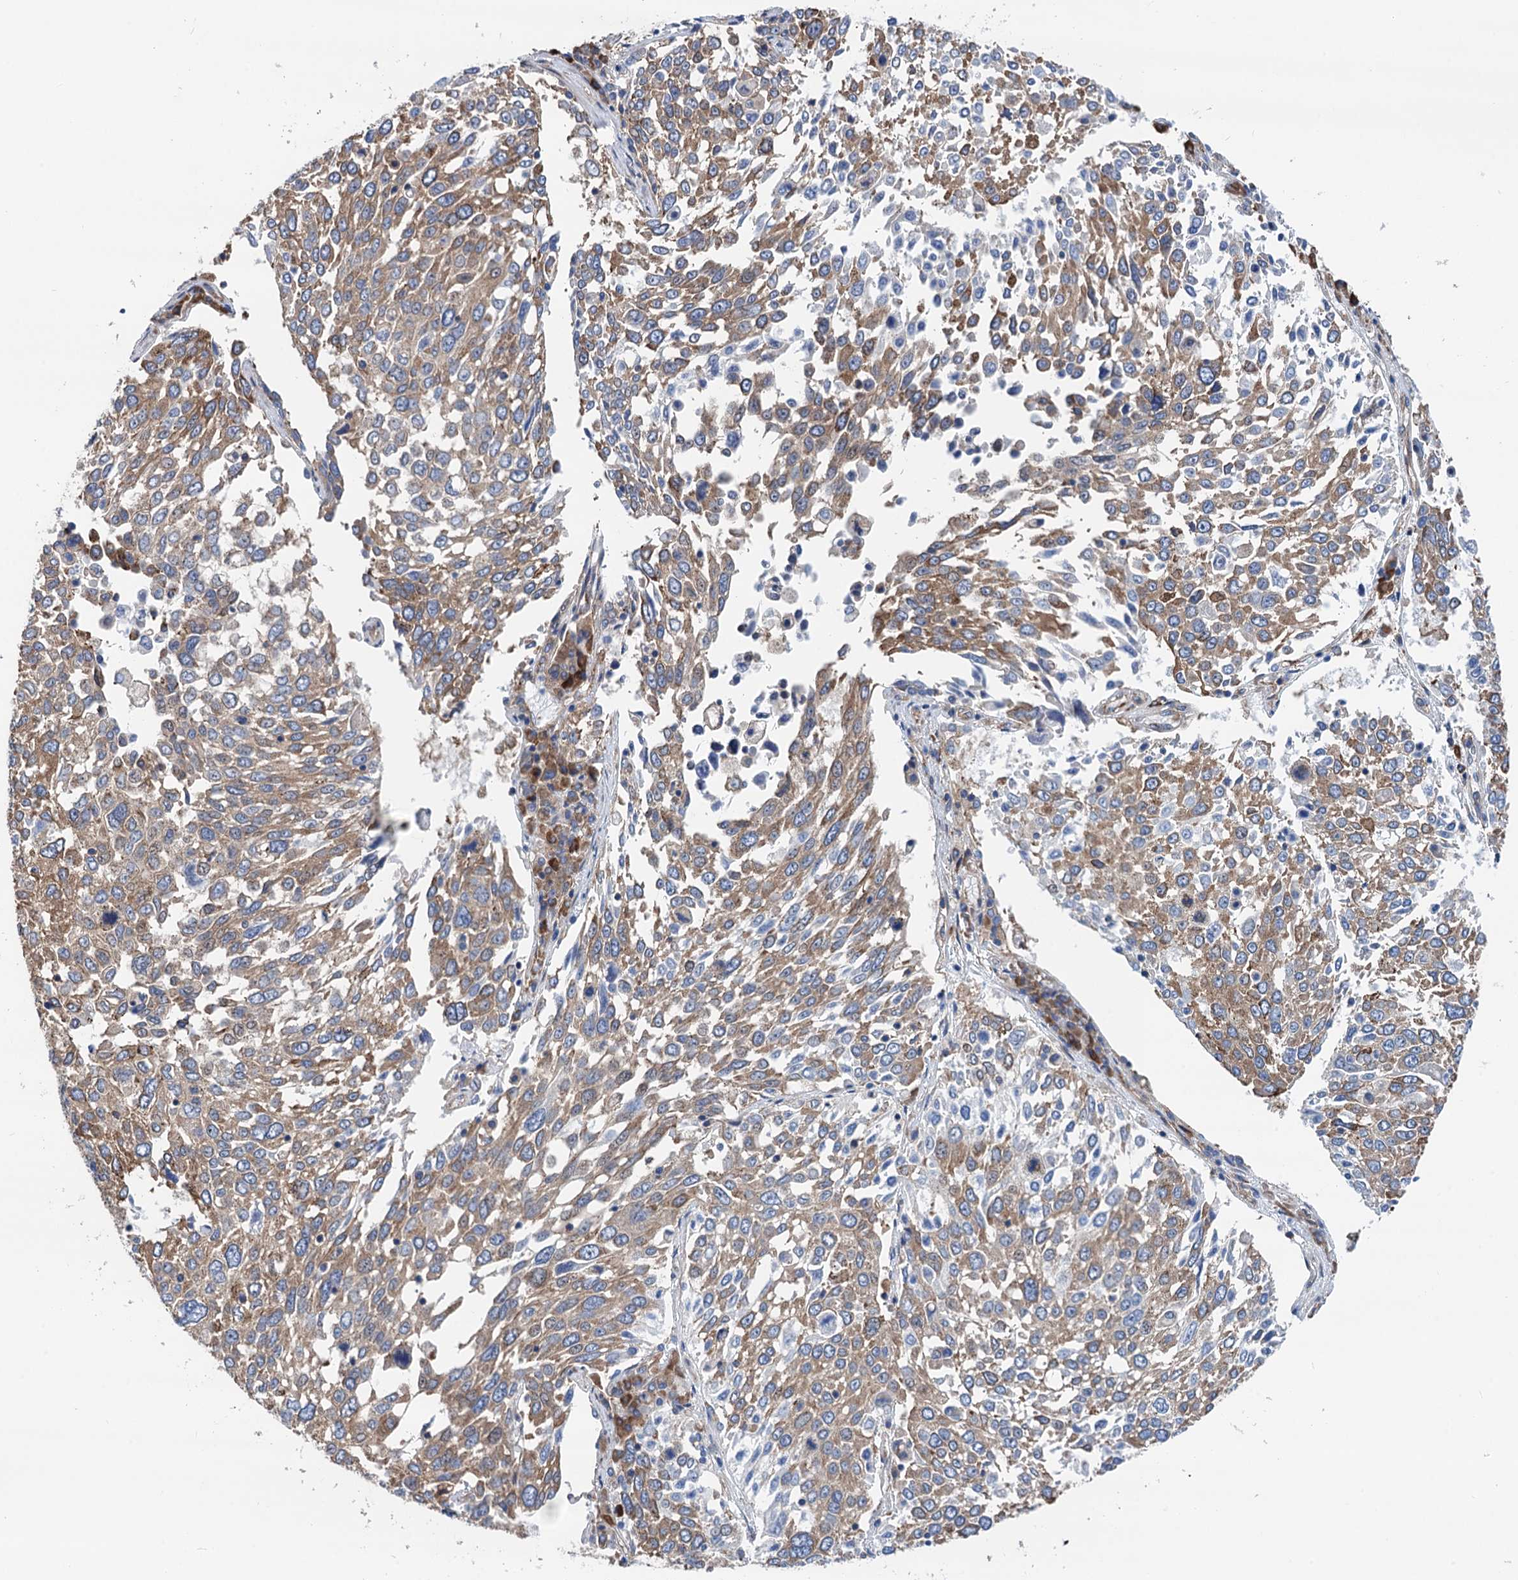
{"staining": {"intensity": "moderate", "quantity": "25%-75%", "location": "cytoplasmic/membranous"}, "tissue": "lung cancer", "cell_type": "Tumor cells", "image_type": "cancer", "snomed": [{"axis": "morphology", "description": "Squamous cell carcinoma, NOS"}, {"axis": "topography", "description": "Lung"}], "caption": "About 25%-75% of tumor cells in human lung squamous cell carcinoma reveal moderate cytoplasmic/membranous protein positivity as visualized by brown immunohistochemical staining.", "gene": "SLC12A7", "patient": {"sex": "male", "age": 65}}